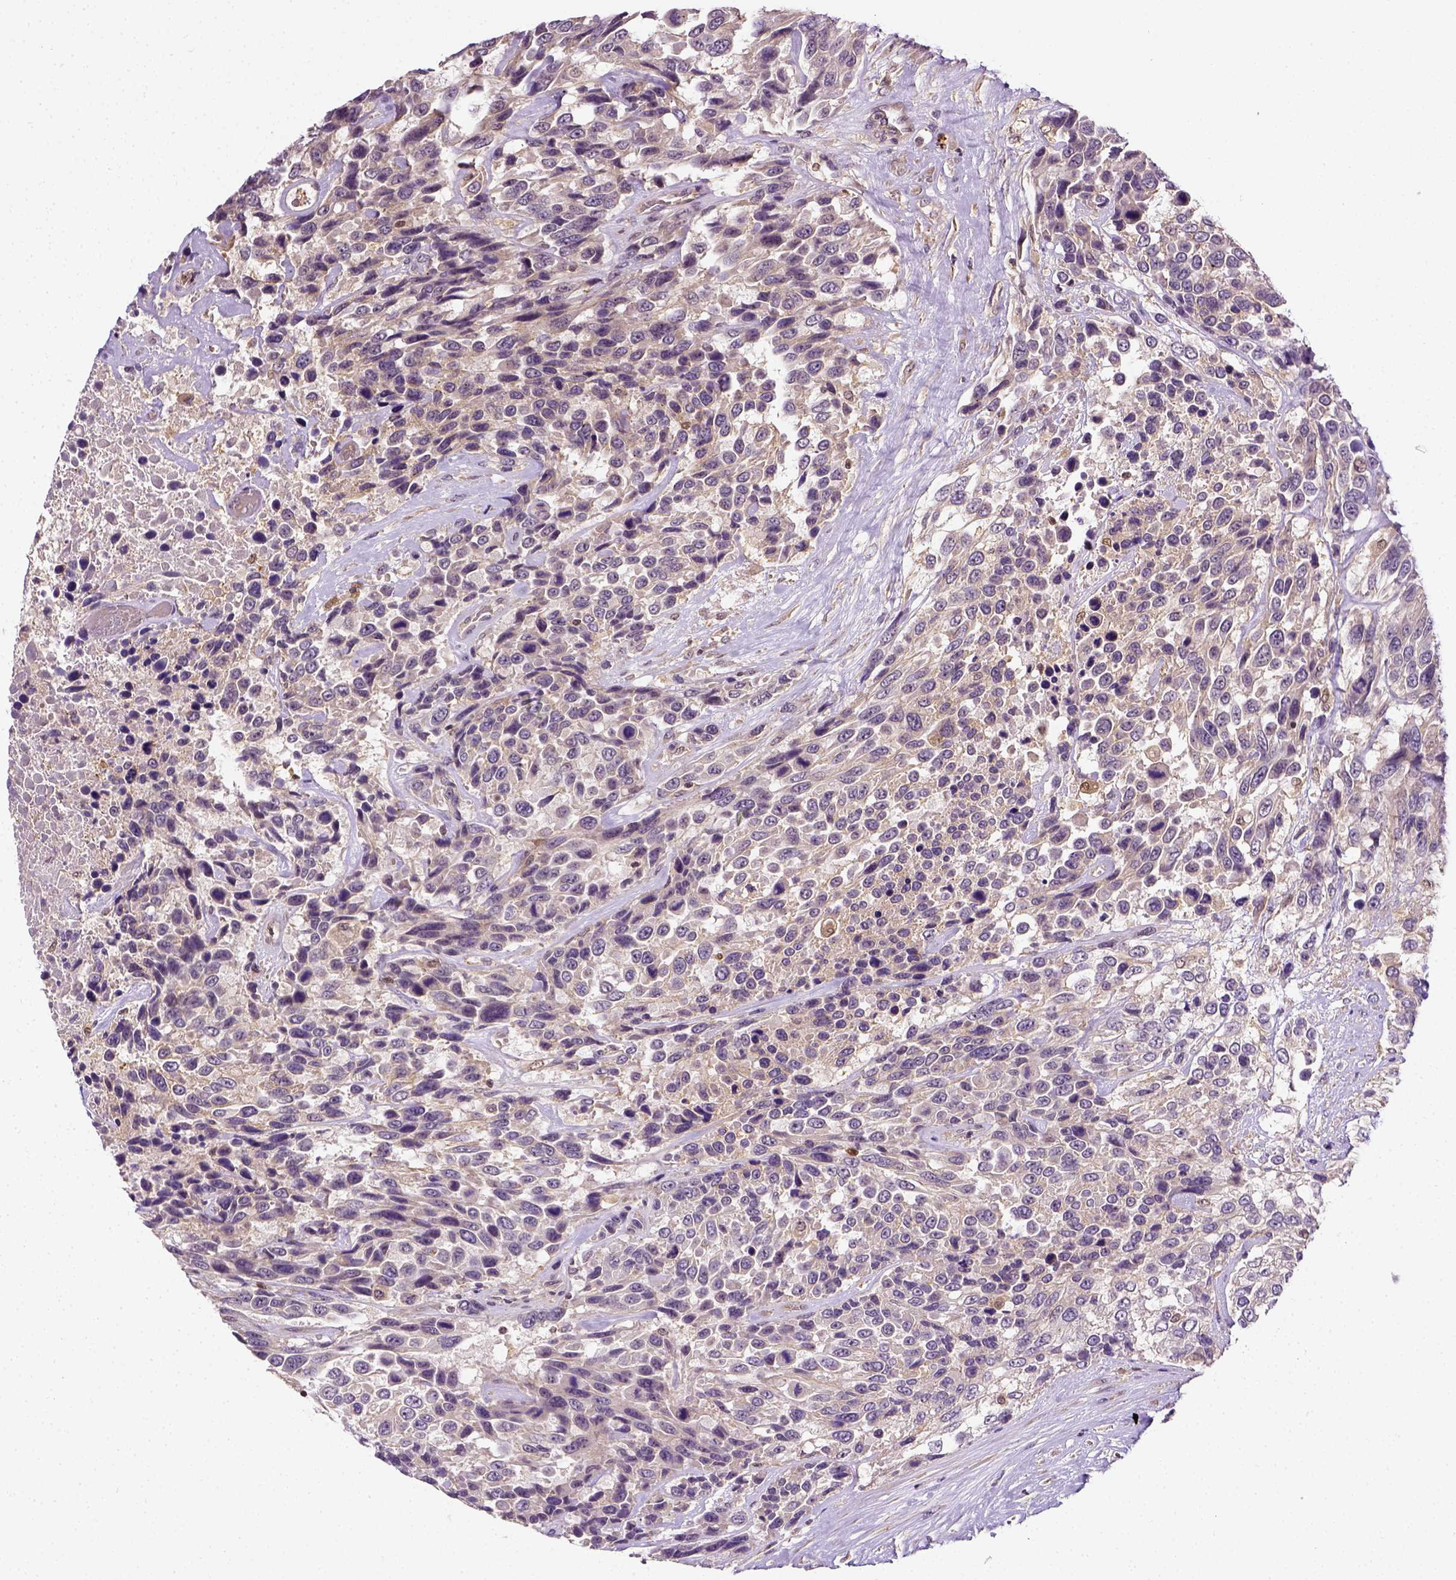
{"staining": {"intensity": "weak", "quantity": ">75%", "location": "cytoplasmic/membranous"}, "tissue": "urothelial cancer", "cell_type": "Tumor cells", "image_type": "cancer", "snomed": [{"axis": "morphology", "description": "Urothelial carcinoma, High grade"}, {"axis": "topography", "description": "Urinary bladder"}], "caption": "Urothelial carcinoma (high-grade) stained for a protein demonstrates weak cytoplasmic/membranous positivity in tumor cells.", "gene": "MATK", "patient": {"sex": "female", "age": 70}}